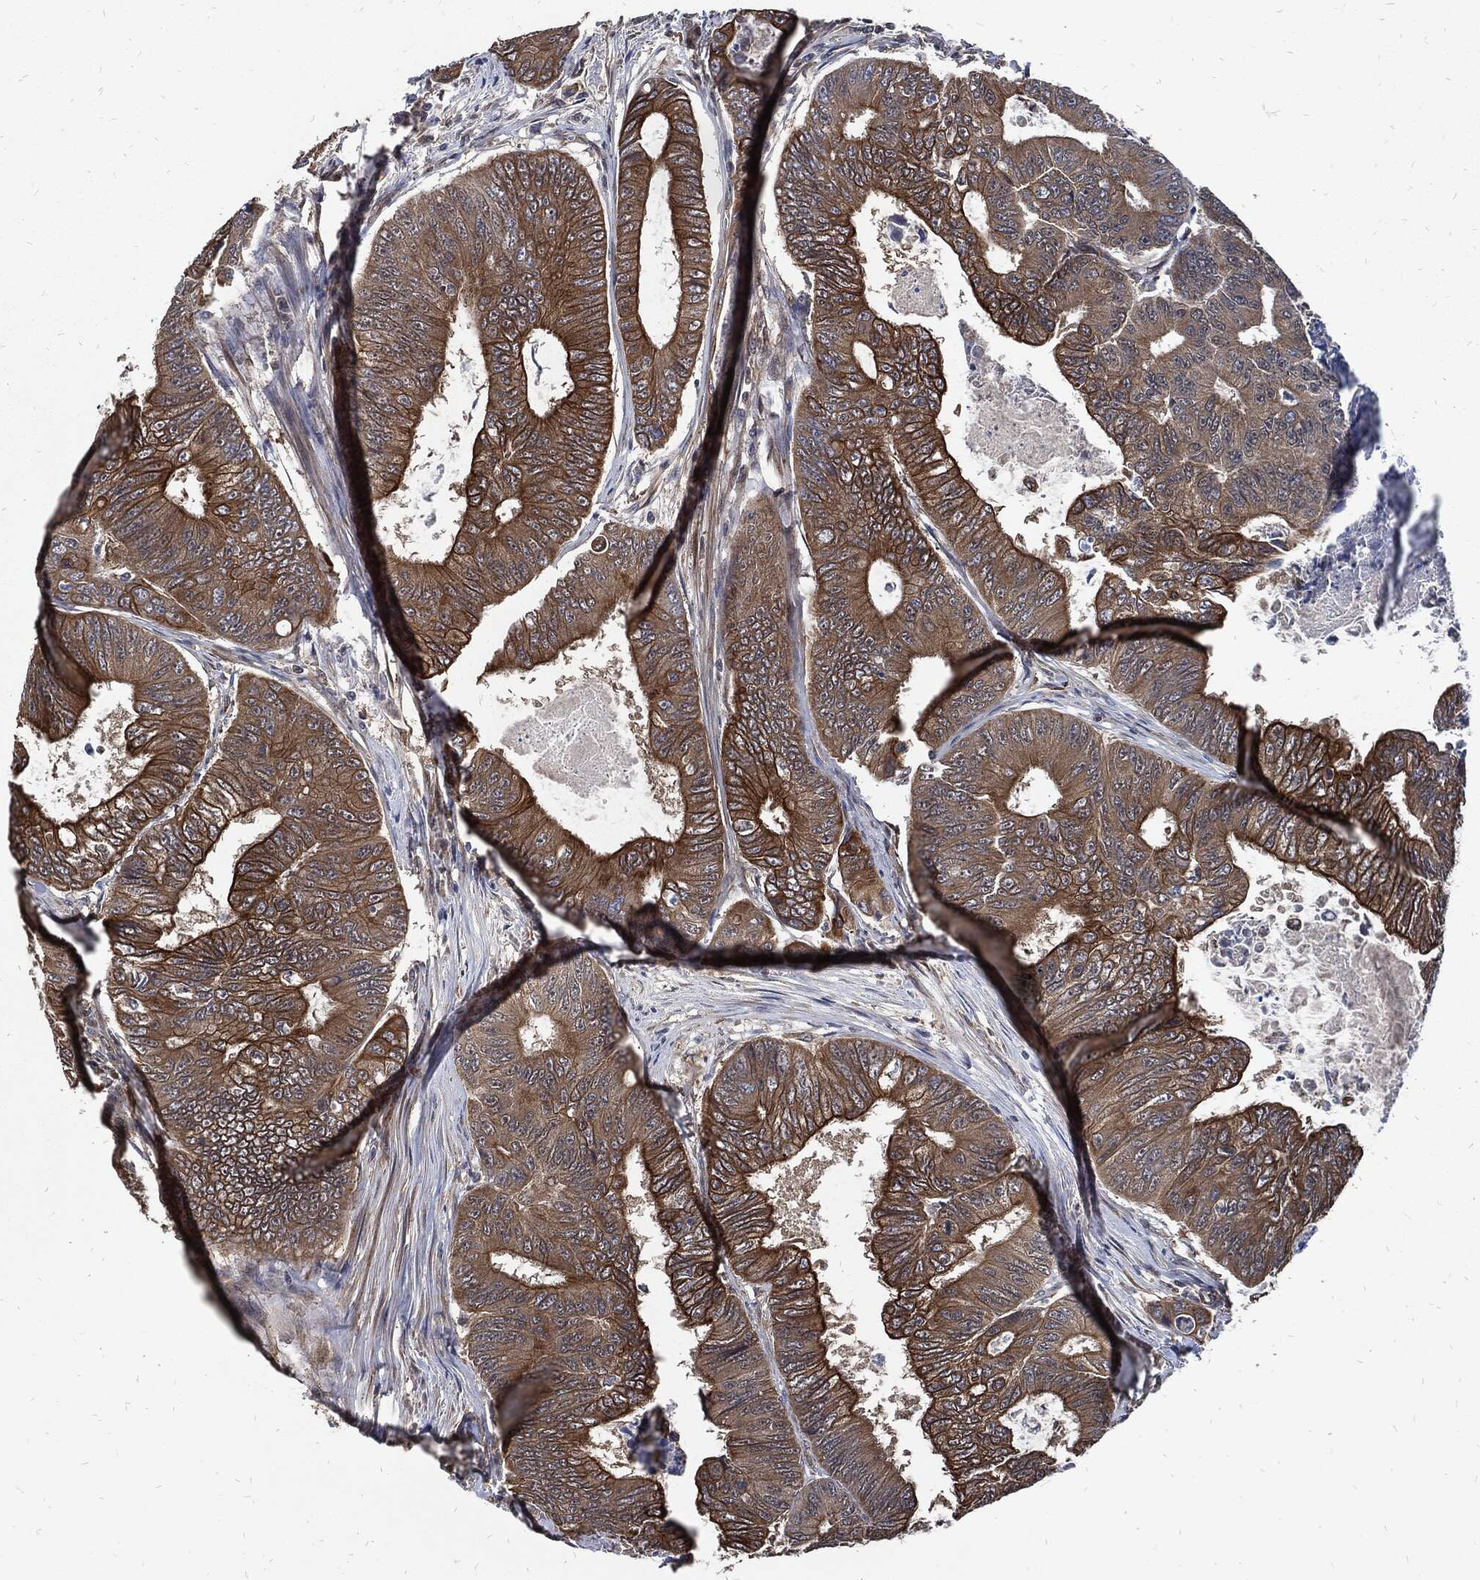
{"staining": {"intensity": "strong", "quantity": "25%-75%", "location": "cytoplasmic/membranous"}, "tissue": "colorectal cancer", "cell_type": "Tumor cells", "image_type": "cancer", "snomed": [{"axis": "morphology", "description": "Adenocarcinoma, NOS"}, {"axis": "topography", "description": "Colon"}], "caption": "An image of human adenocarcinoma (colorectal) stained for a protein exhibits strong cytoplasmic/membranous brown staining in tumor cells.", "gene": "DCTN1", "patient": {"sex": "female", "age": 48}}